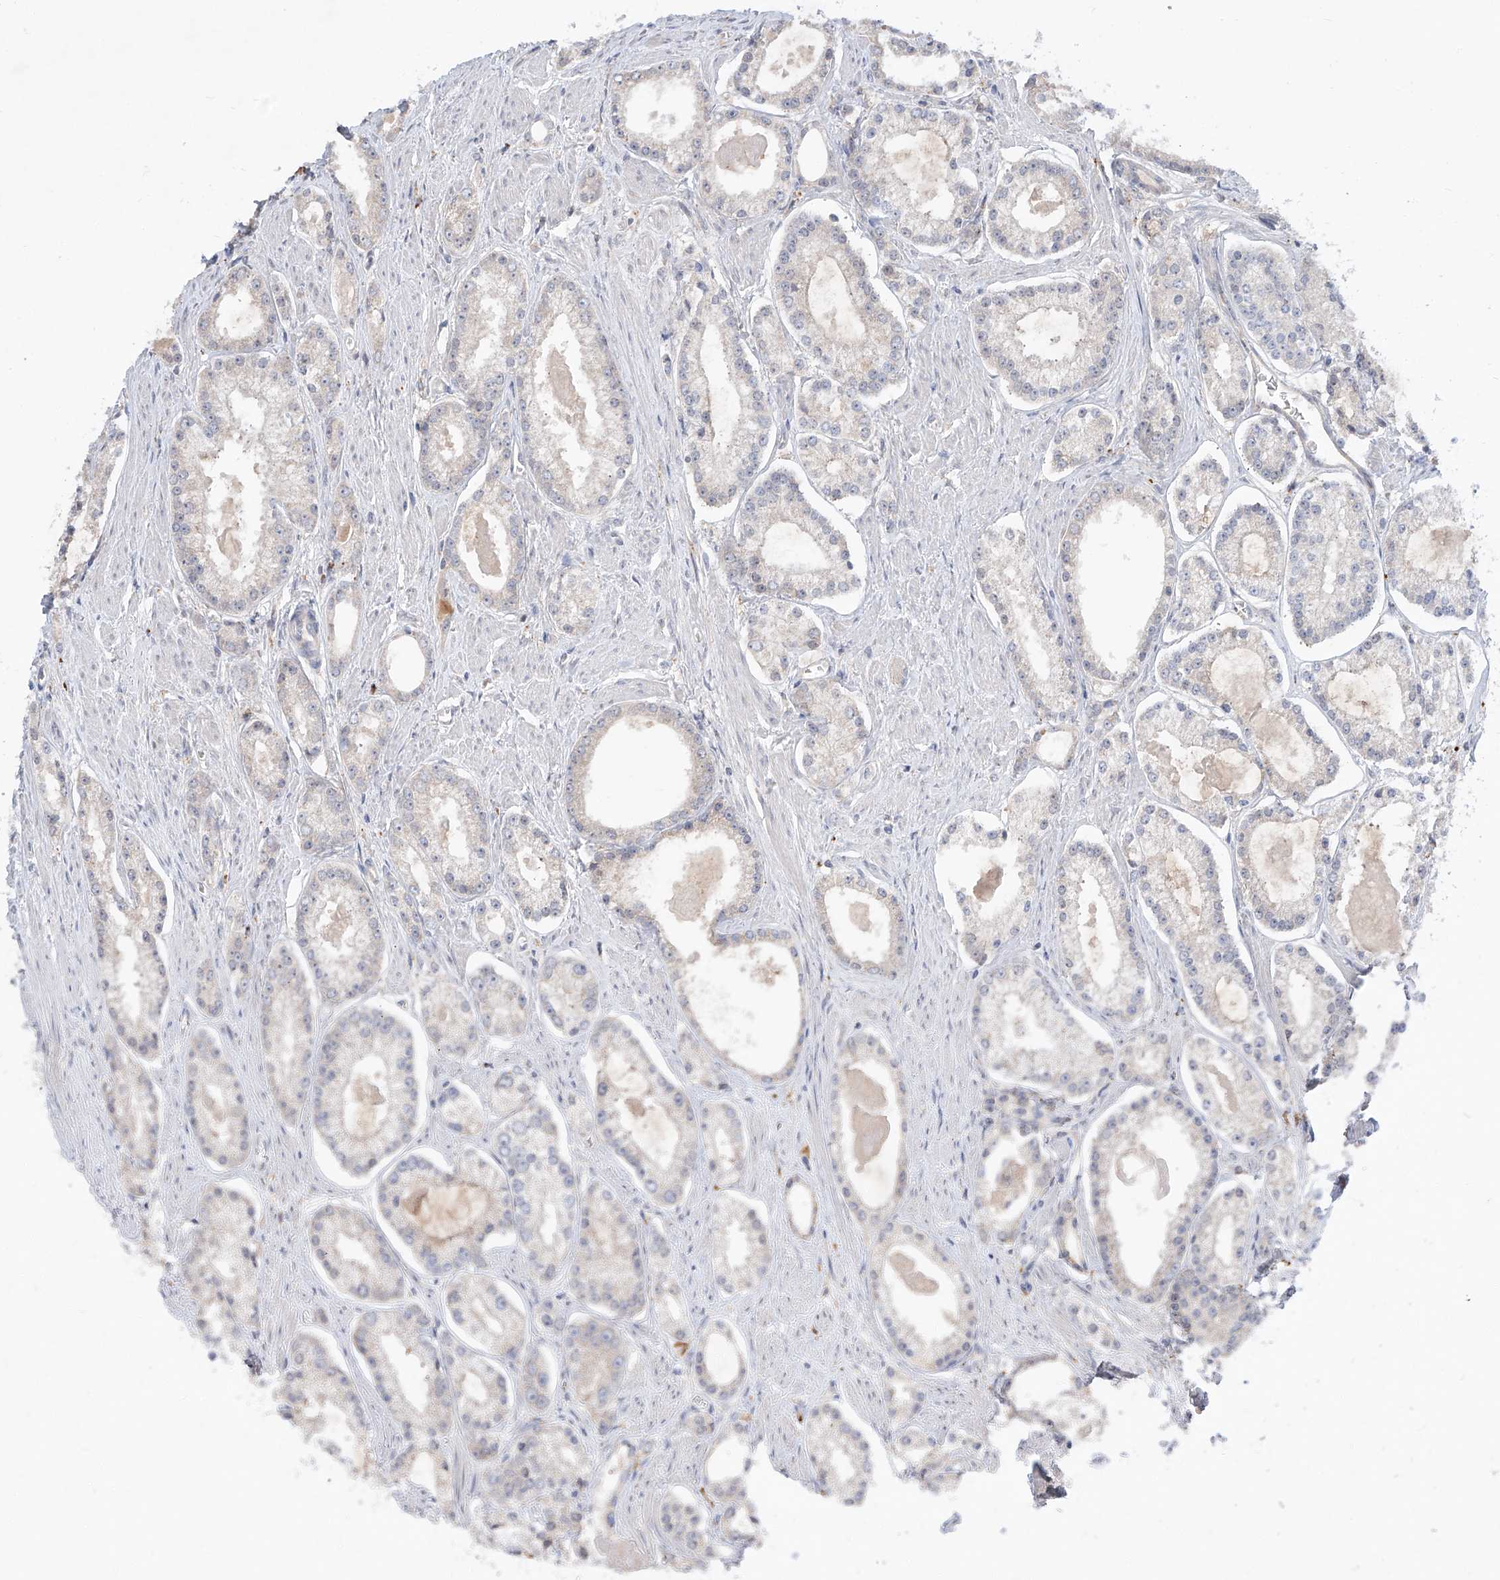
{"staining": {"intensity": "negative", "quantity": "none", "location": "none"}, "tissue": "prostate cancer", "cell_type": "Tumor cells", "image_type": "cancer", "snomed": [{"axis": "morphology", "description": "Adenocarcinoma, Low grade"}, {"axis": "topography", "description": "Prostate"}], "caption": "Prostate cancer (adenocarcinoma (low-grade)) stained for a protein using immunohistochemistry (IHC) exhibits no positivity tumor cells.", "gene": "DIRAS3", "patient": {"sex": "male", "age": 54}}